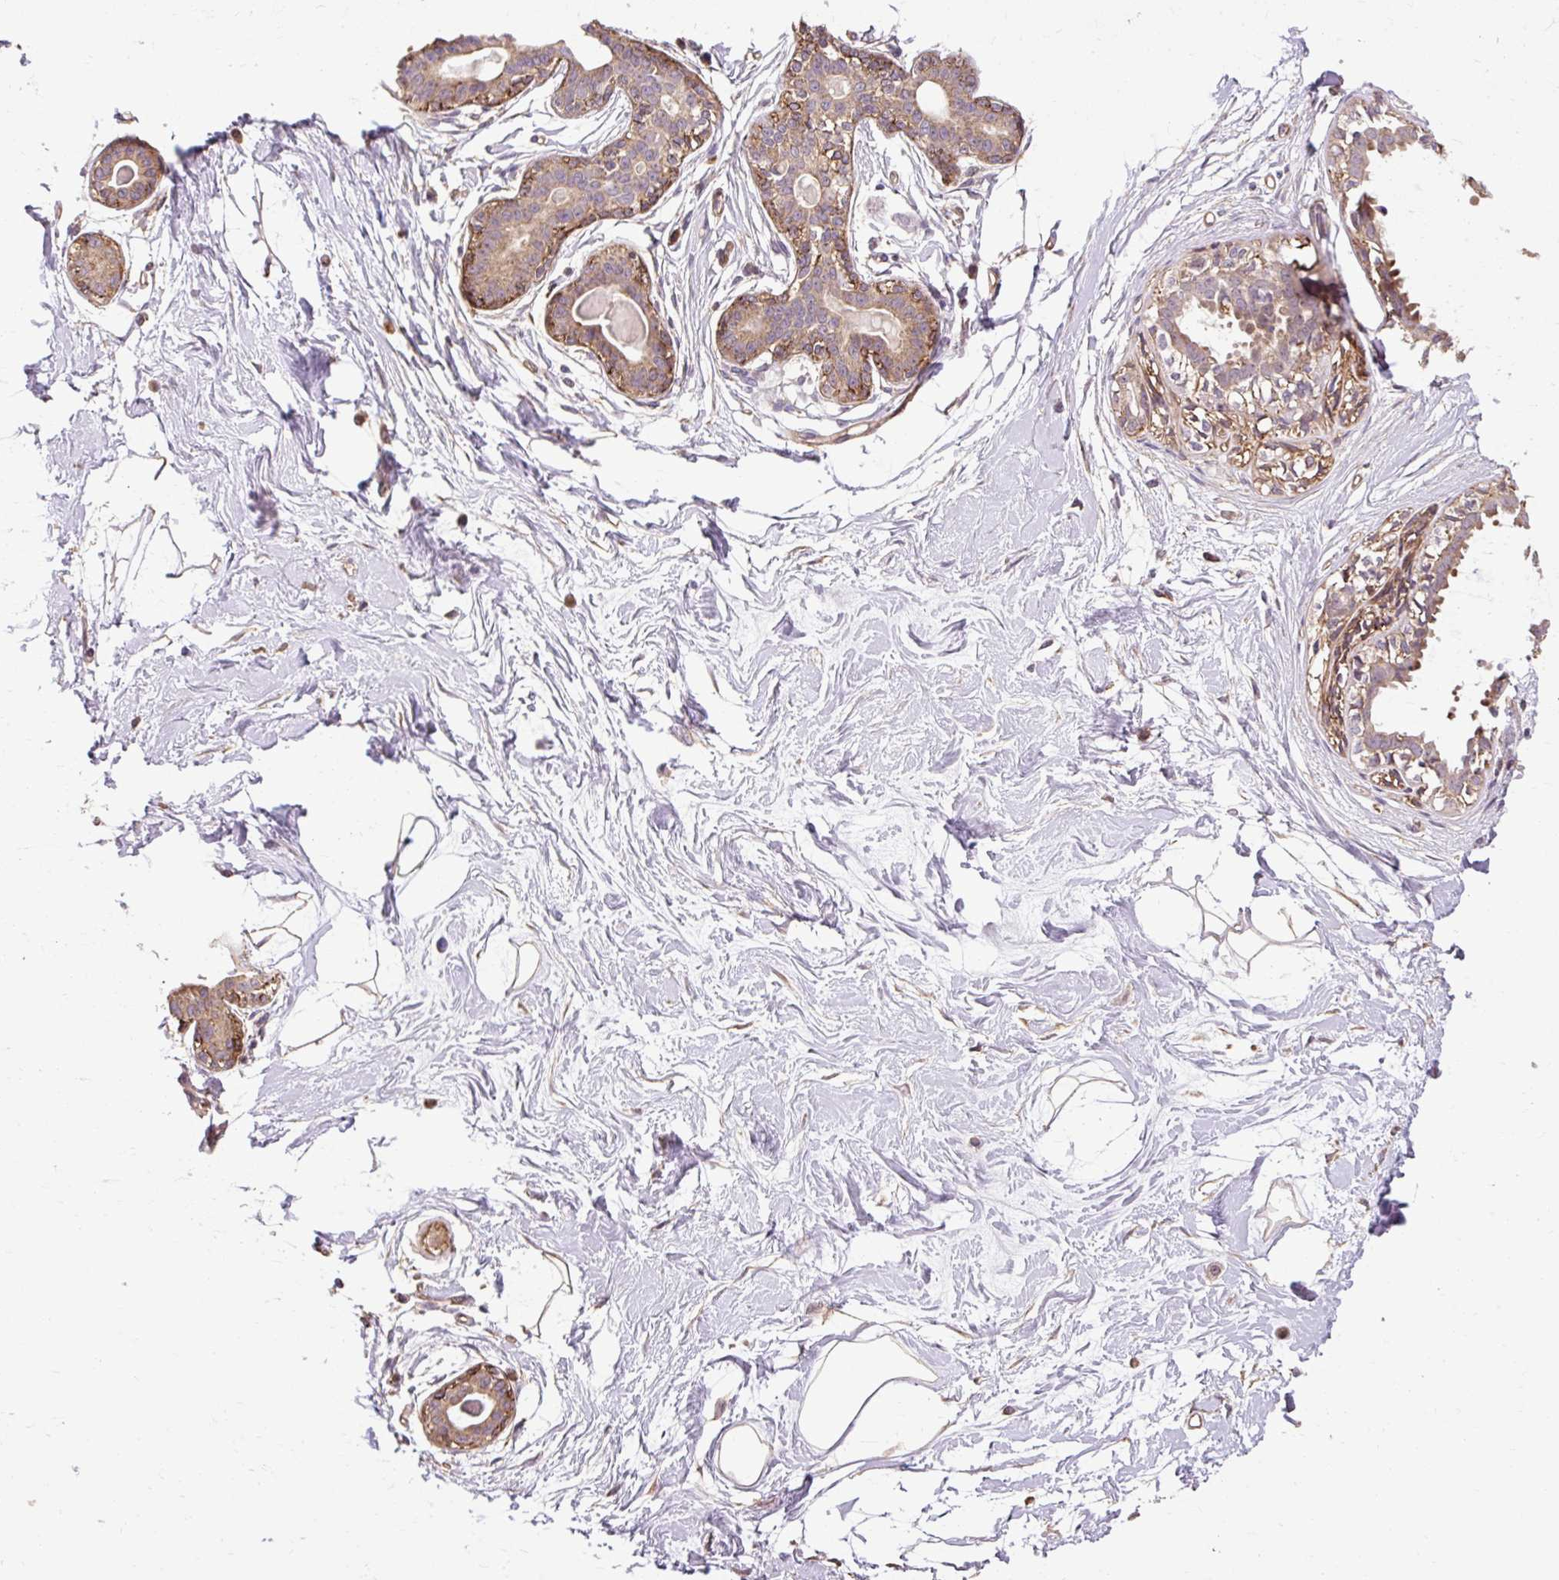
{"staining": {"intensity": "weak", "quantity": ">75%", "location": "cytoplasmic/membranous"}, "tissue": "breast", "cell_type": "Adipocytes", "image_type": "normal", "snomed": [{"axis": "morphology", "description": "Normal tissue, NOS"}, {"axis": "topography", "description": "Breast"}], "caption": "Immunohistochemistry of benign human breast displays low levels of weak cytoplasmic/membranous staining in approximately >75% of adipocytes.", "gene": "FLRT1", "patient": {"sex": "female", "age": 45}}